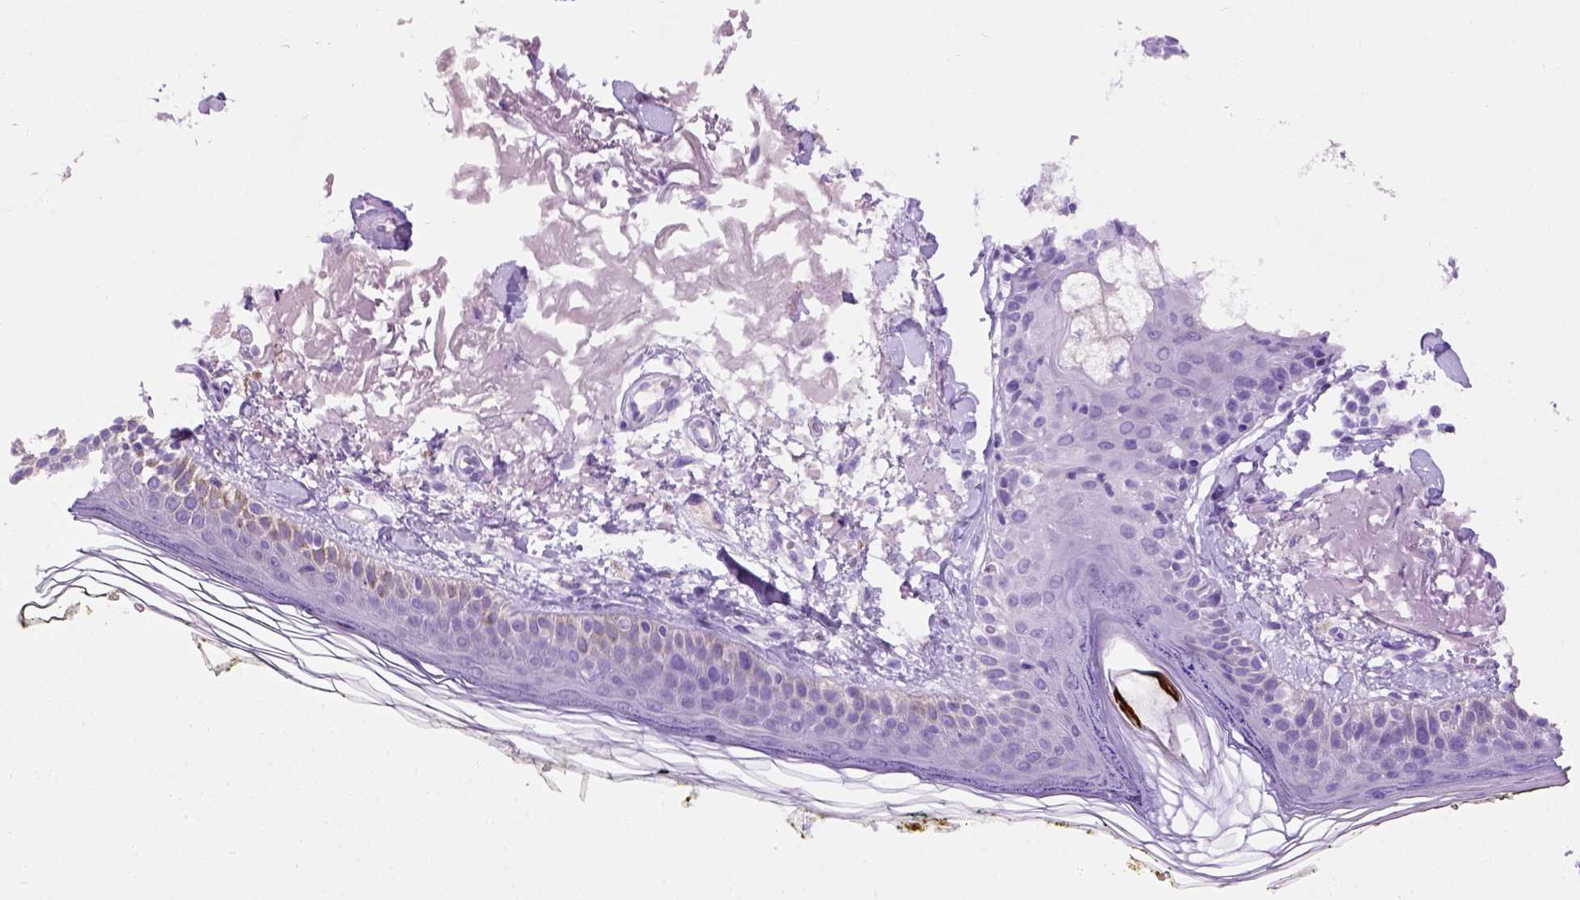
{"staining": {"intensity": "negative", "quantity": "none", "location": "none"}, "tissue": "skin", "cell_type": "Fibroblasts", "image_type": "normal", "snomed": [{"axis": "morphology", "description": "Normal tissue, NOS"}, {"axis": "topography", "description": "Skin"}], "caption": "The immunohistochemistry (IHC) micrograph has no significant staining in fibroblasts of skin. (Brightfield microscopy of DAB (3,3'-diaminobenzidine) immunohistochemistry (IHC) at high magnification).", "gene": "FAM81B", "patient": {"sex": "male", "age": 76}}